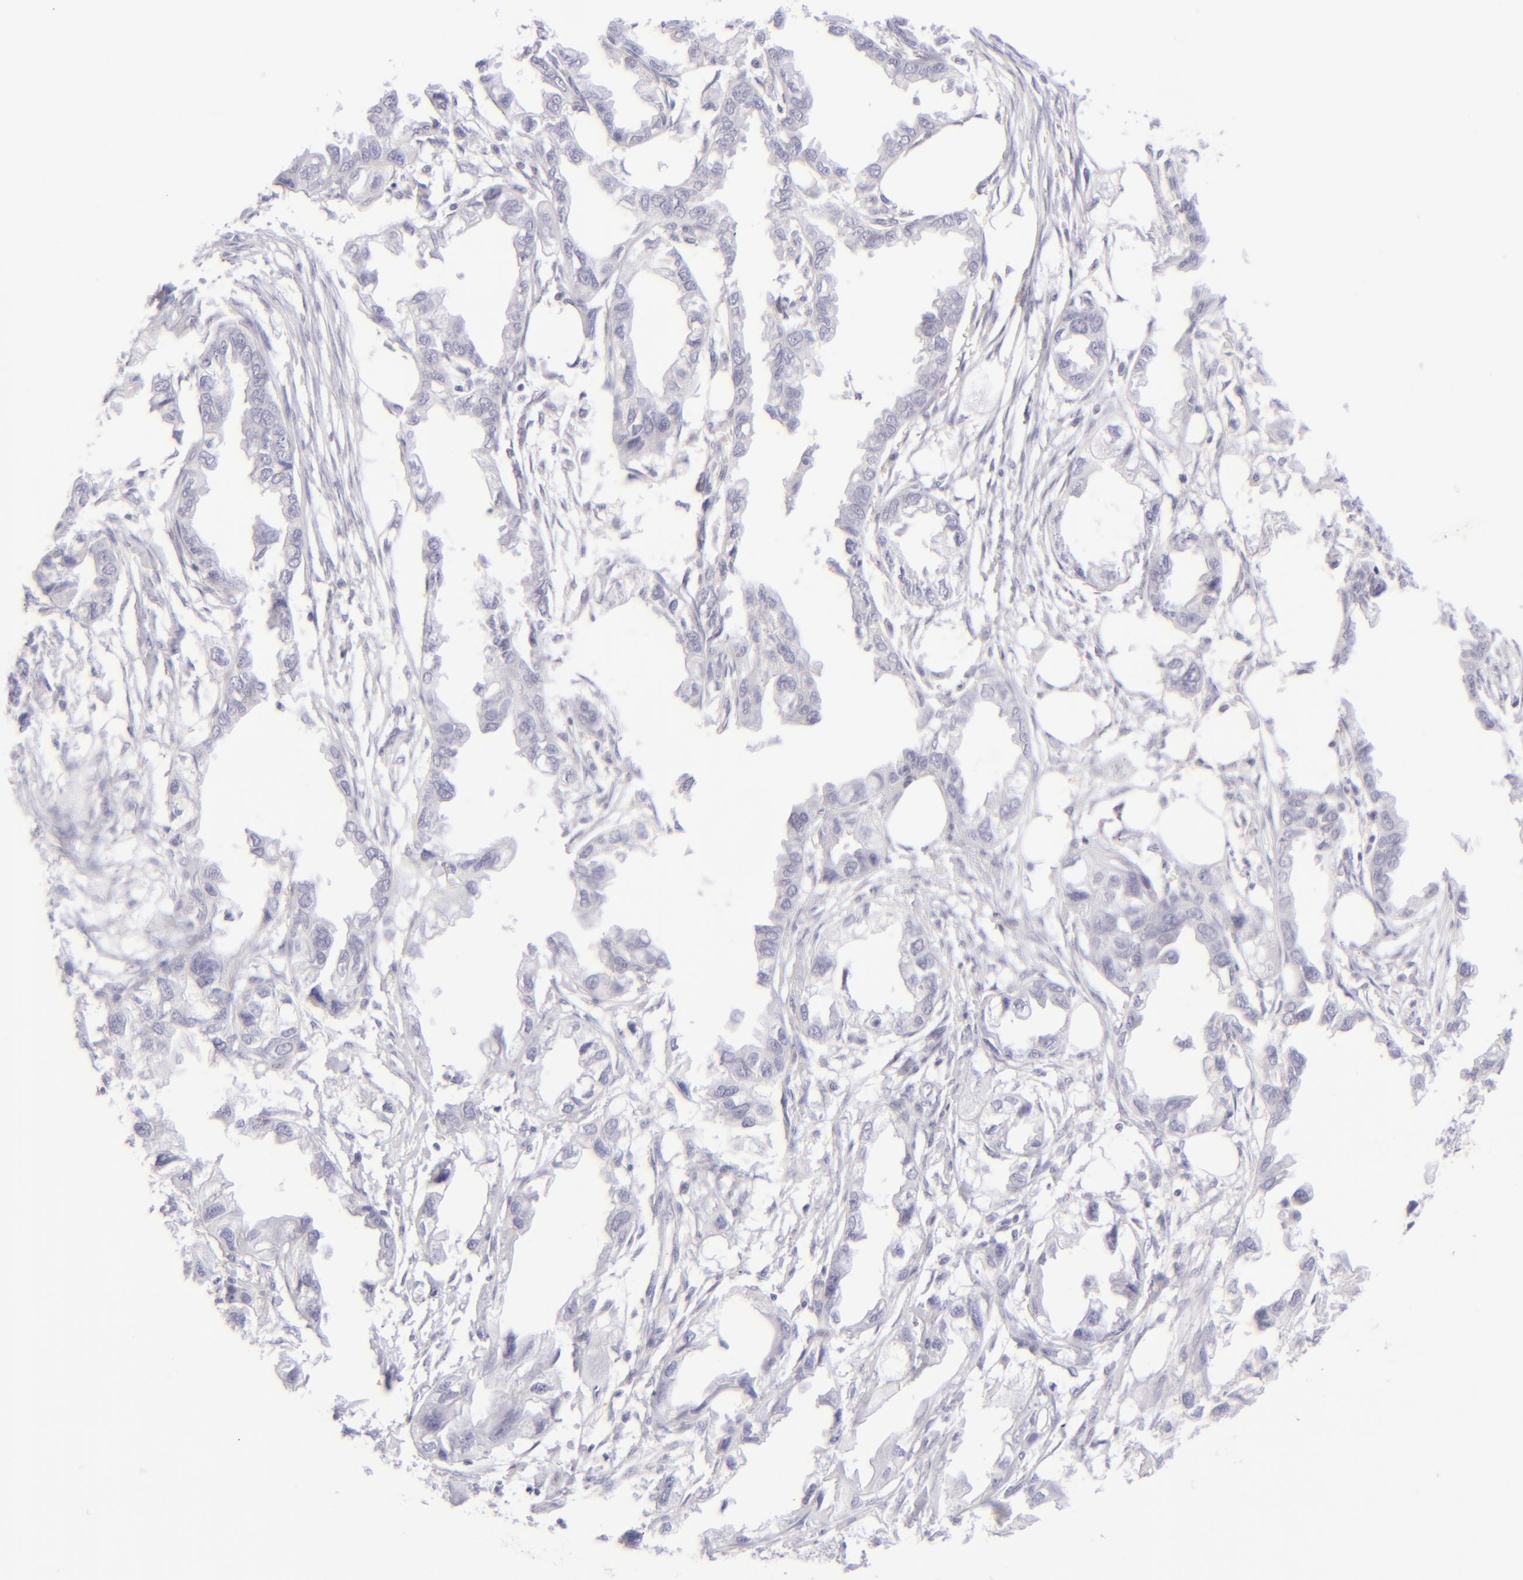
{"staining": {"intensity": "negative", "quantity": "none", "location": "none"}, "tissue": "endometrial cancer", "cell_type": "Tumor cells", "image_type": "cancer", "snomed": [{"axis": "morphology", "description": "Adenocarcinoma, NOS"}, {"axis": "topography", "description": "Endometrium"}], "caption": "Immunohistochemistry (IHC) histopathology image of neoplastic tissue: human endometrial adenocarcinoma stained with DAB displays no significant protein positivity in tumor cells.", "gene": "FCER2", "patient": {"sex": "female", "age": 67}}